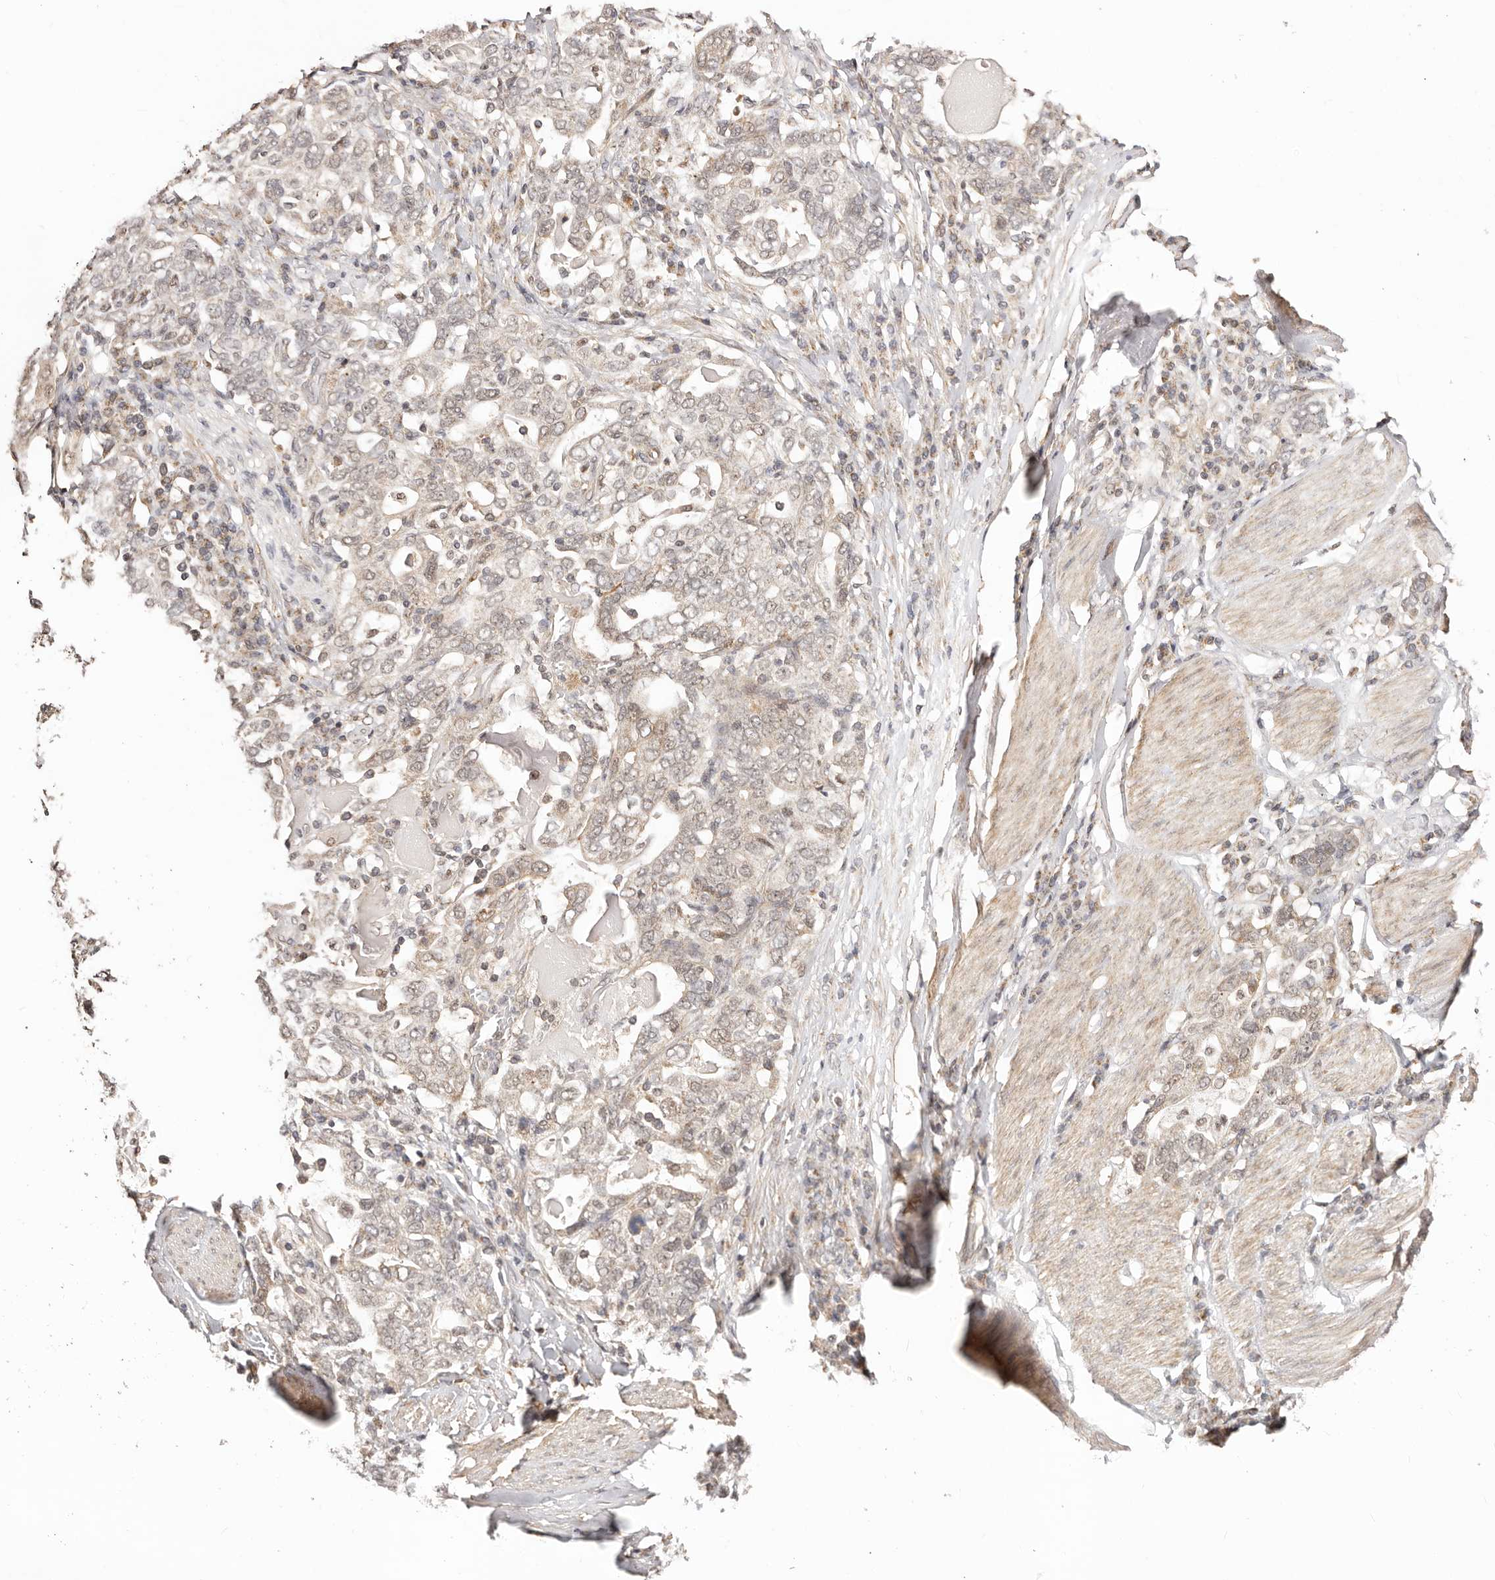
{"staining": {"intensity": "weak", "quantity": "<25%", "location": "nuclear"}, "tissue": "stomach cancer", "cell_type": "Tumor cells", "image_type": "cancer", "snomed": [{"axis": "morphology", "description": "Adenocarcinoma, NOS"}, {"axis": "topography", "description": "Stomach, upper"}], "caption": "Immunohistochemistry of stomach cancer shows no staining in tumor cells. The staining was performed using DAB (3,3'-diaminobenzidine) to visualize the protein expression in brown, while the nuclei were stained in blue with hematoxylin (Magnification: 20x).", "gene": "CTNNBL1", "patient": {"sex": "male", "age": 62}}